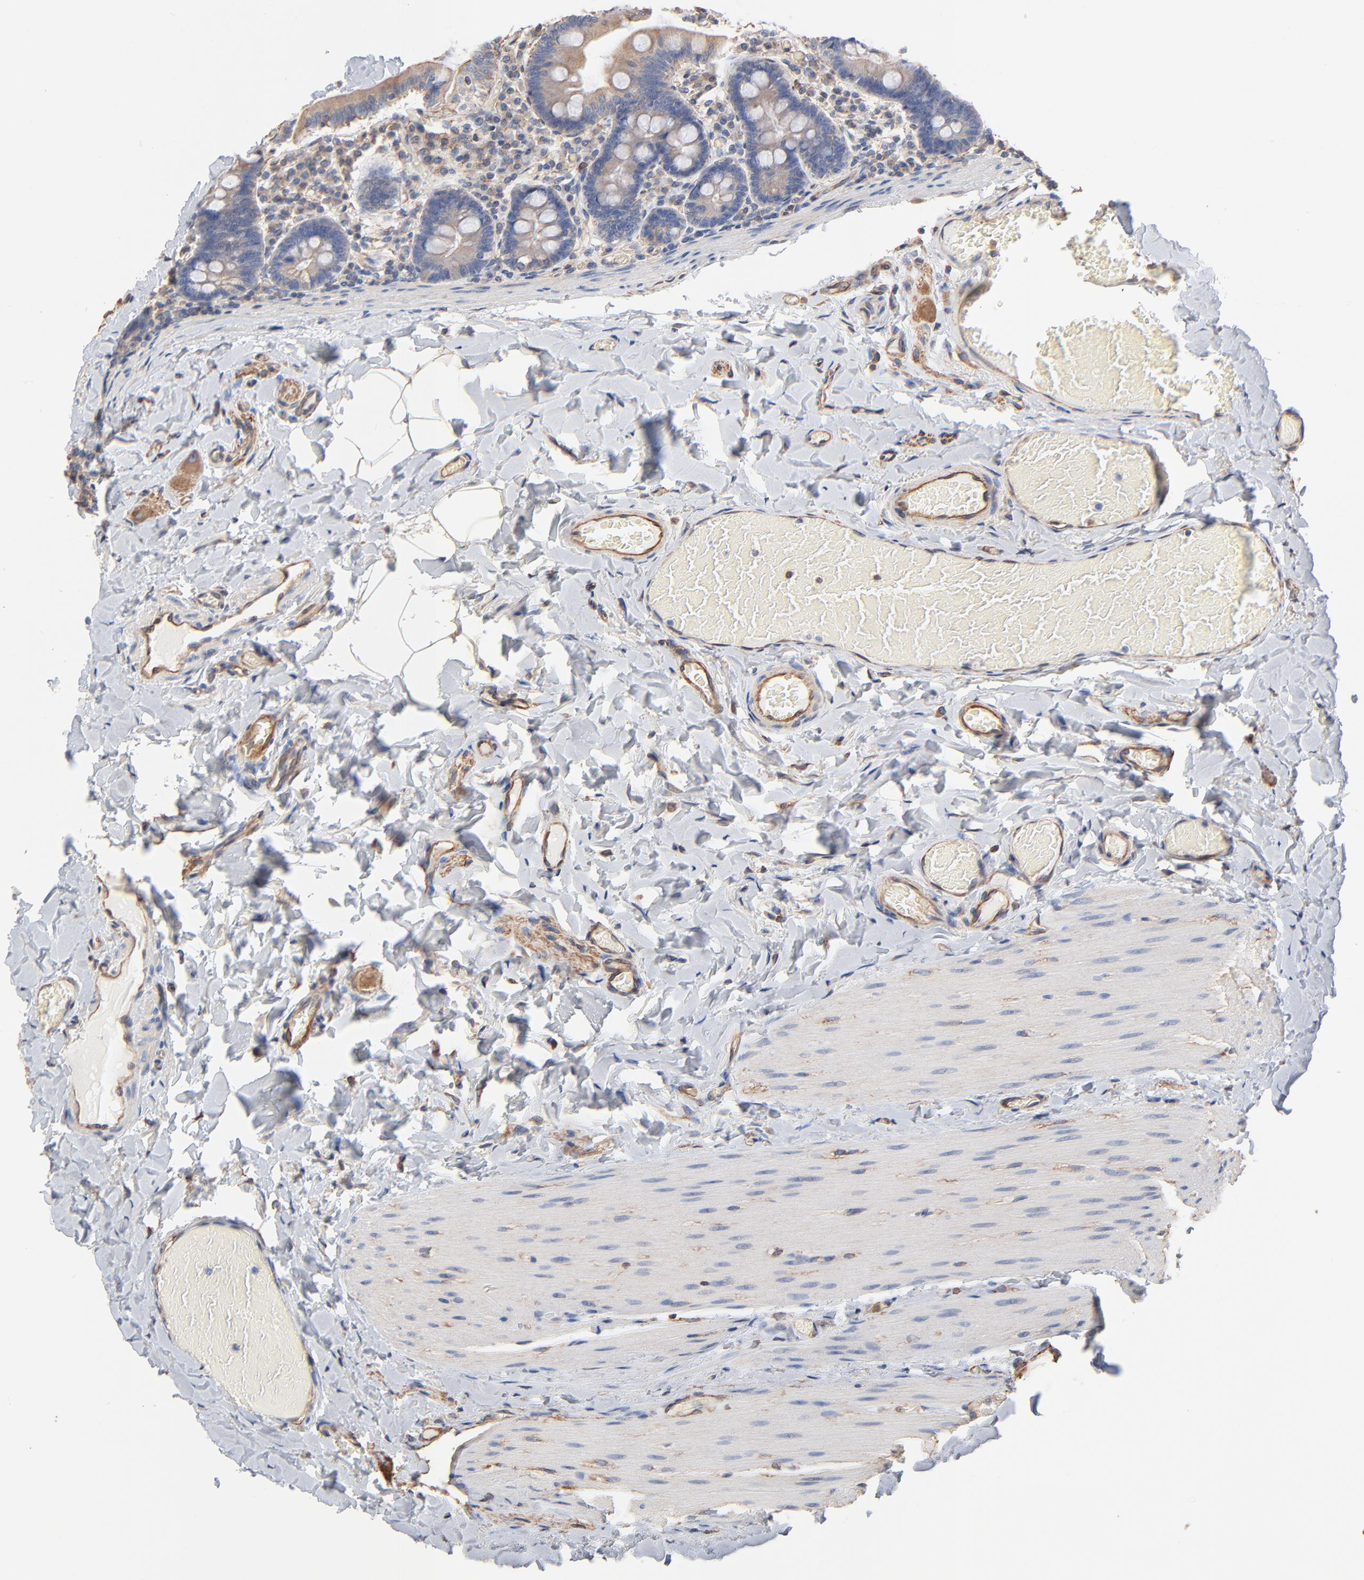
{"staining": {"intensity": "weak", "quantity": ">75%", "location": "cytoplasmic/membranous"}, "tissue": "duodenum", "cell_type": "Glandular cells", "image_type": "normal", "snomed": [{"axis": "morphology", "description": "Normal tissue, NOS"}, {"axis": "topography", "description": "Duodenum"}], "caption": "Protein analysis of unremarkable duodenum displays weak cytoplasmic/membranous staining in approximately >75% of glandular cells.", "gene": "ABCD4", "patient": {"sex": "male", "age": 66}}